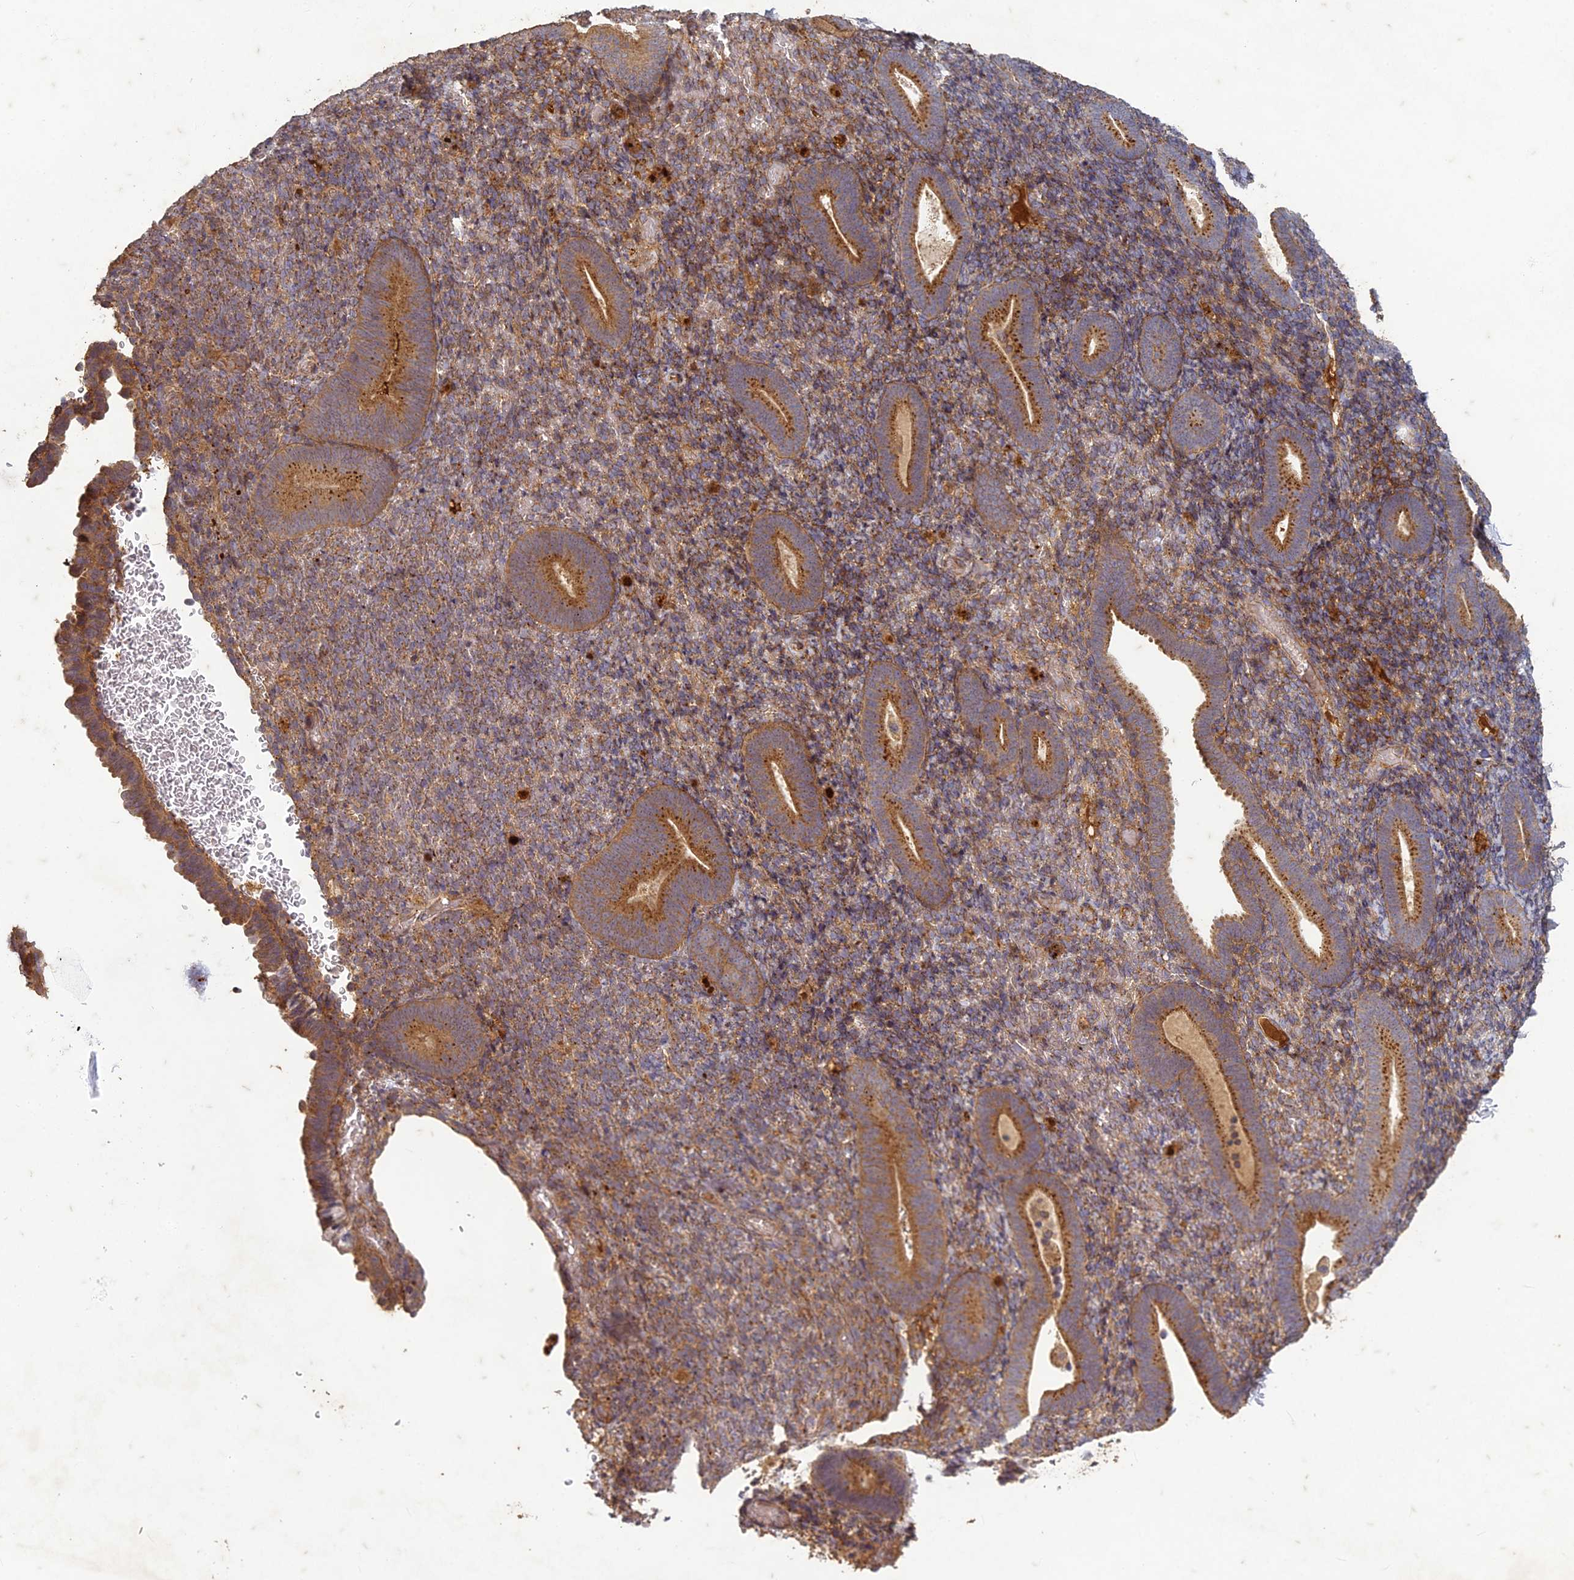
{"staining": {"intensity": "moderate", "quantity": "25%-75%", "location": "cytoplasmic/membranous"}, "tissue": "endometrium", "cell_type": "Cells in endometrial stroma", "image_type": "normal", "snomed": [{"axis": "morphology", "description": "Normal tissue, NOS"}, {"axis": "topography", "description": "Endometrium"}], "caption": "IHC photomicrograph of normal human endometrium stained for a protein (brown), which reveals medium levels of moderate cytoplasmic/membranous expression in about 25%-75% of cells in endometrial stroma.", "gene": "TCF25", "patient": {"sex": "female", "age": 51}}